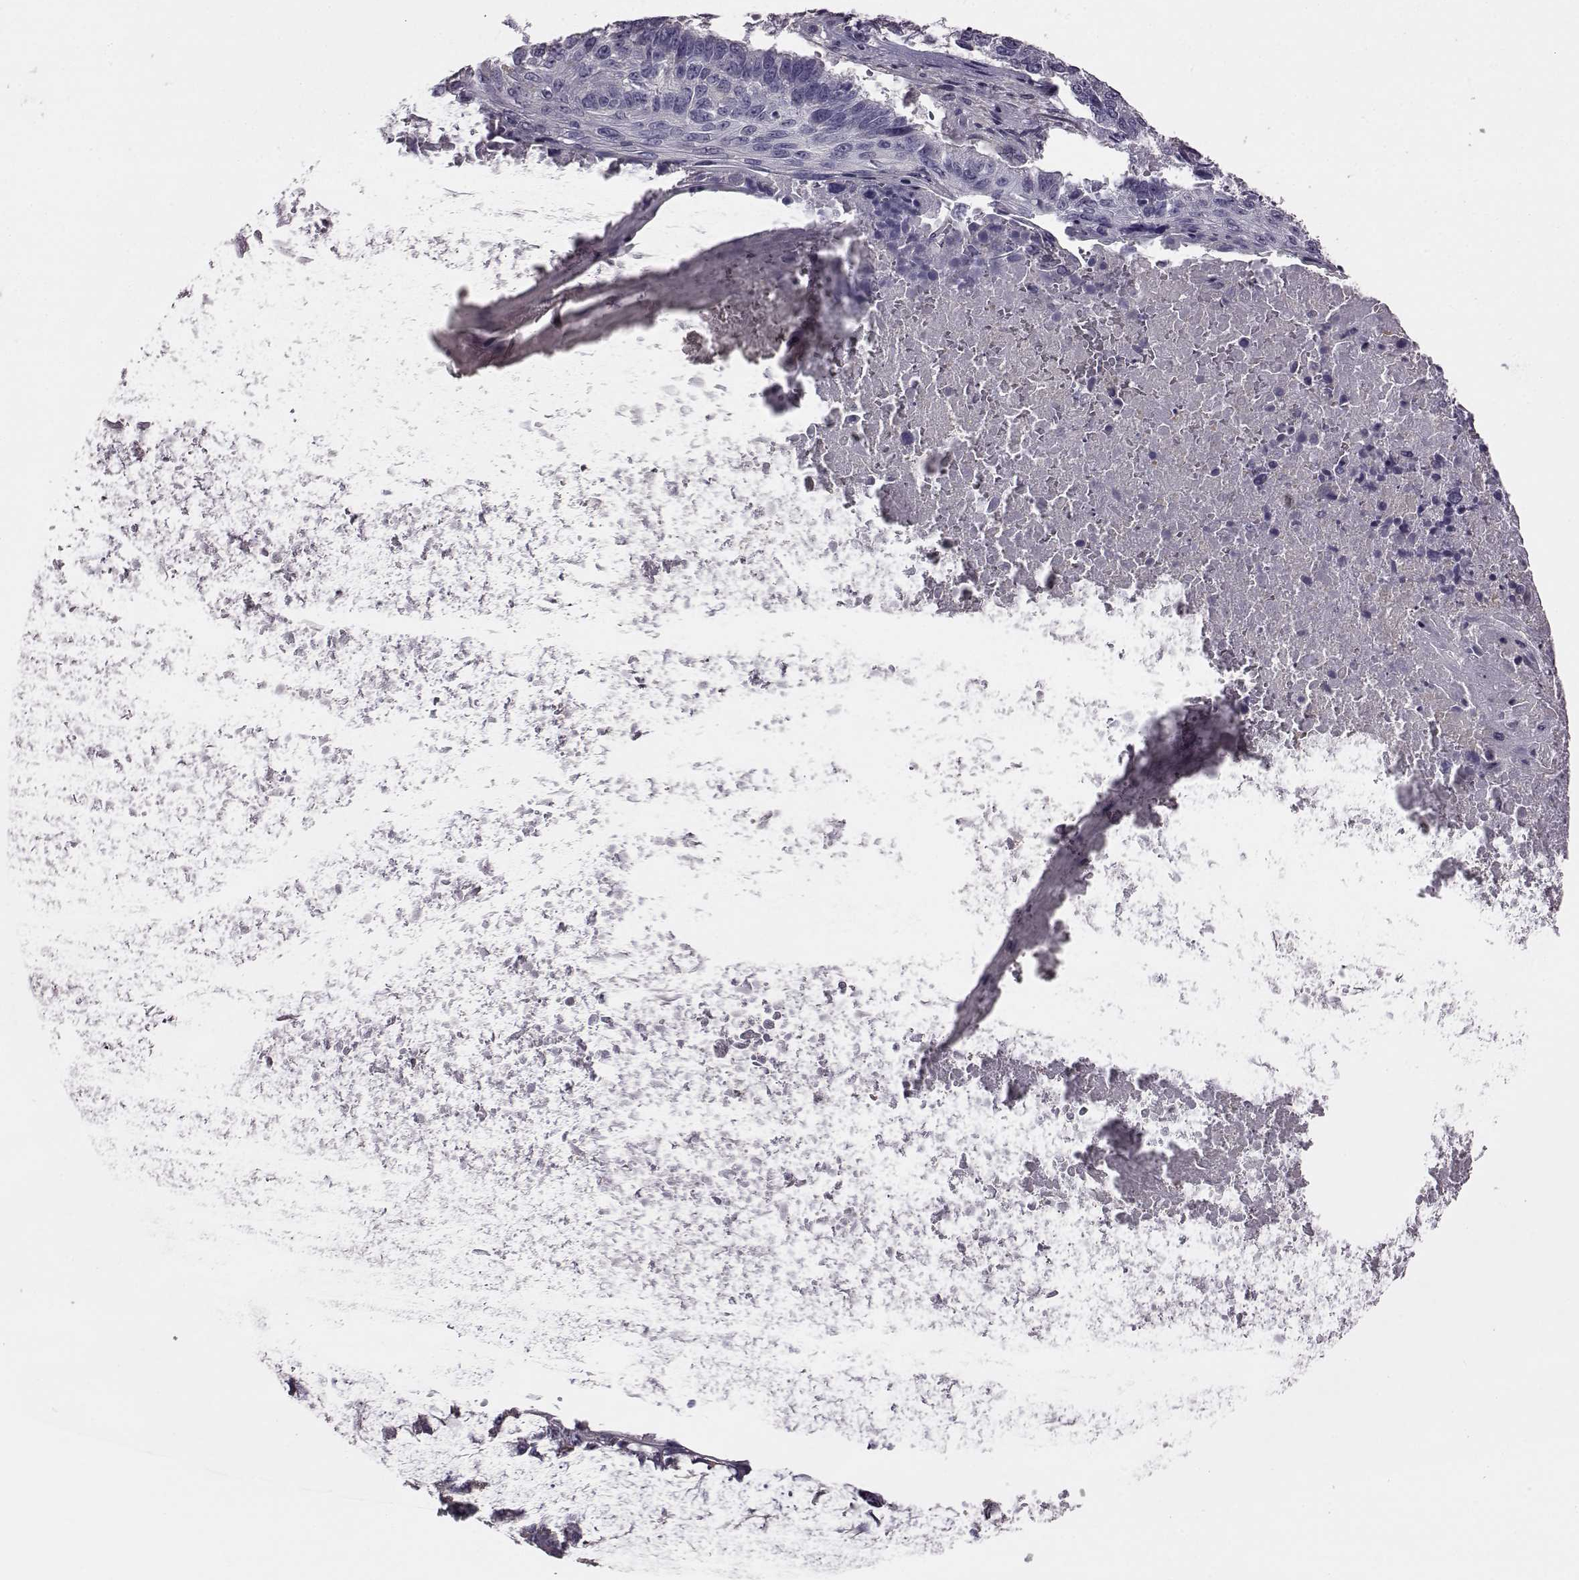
{"staining": {"intensity": "negative", "quantity": "none", "location": "none"}, "tissue": "lung cancer", "cell_type": "Tumor cells", "image_type": "cancer", "snomed": [{"axis": "morphology", "description": "Squamous cell carcinoma, NOS"}, {"axis": "topography", "description": "Lung"}], "caption": "A micrograph of lung cancer stained for a protein demonstrates no brown staining in tumor cells.", "gene": "ADGRG2", "patient": {"sex": "male", "age": 73}}